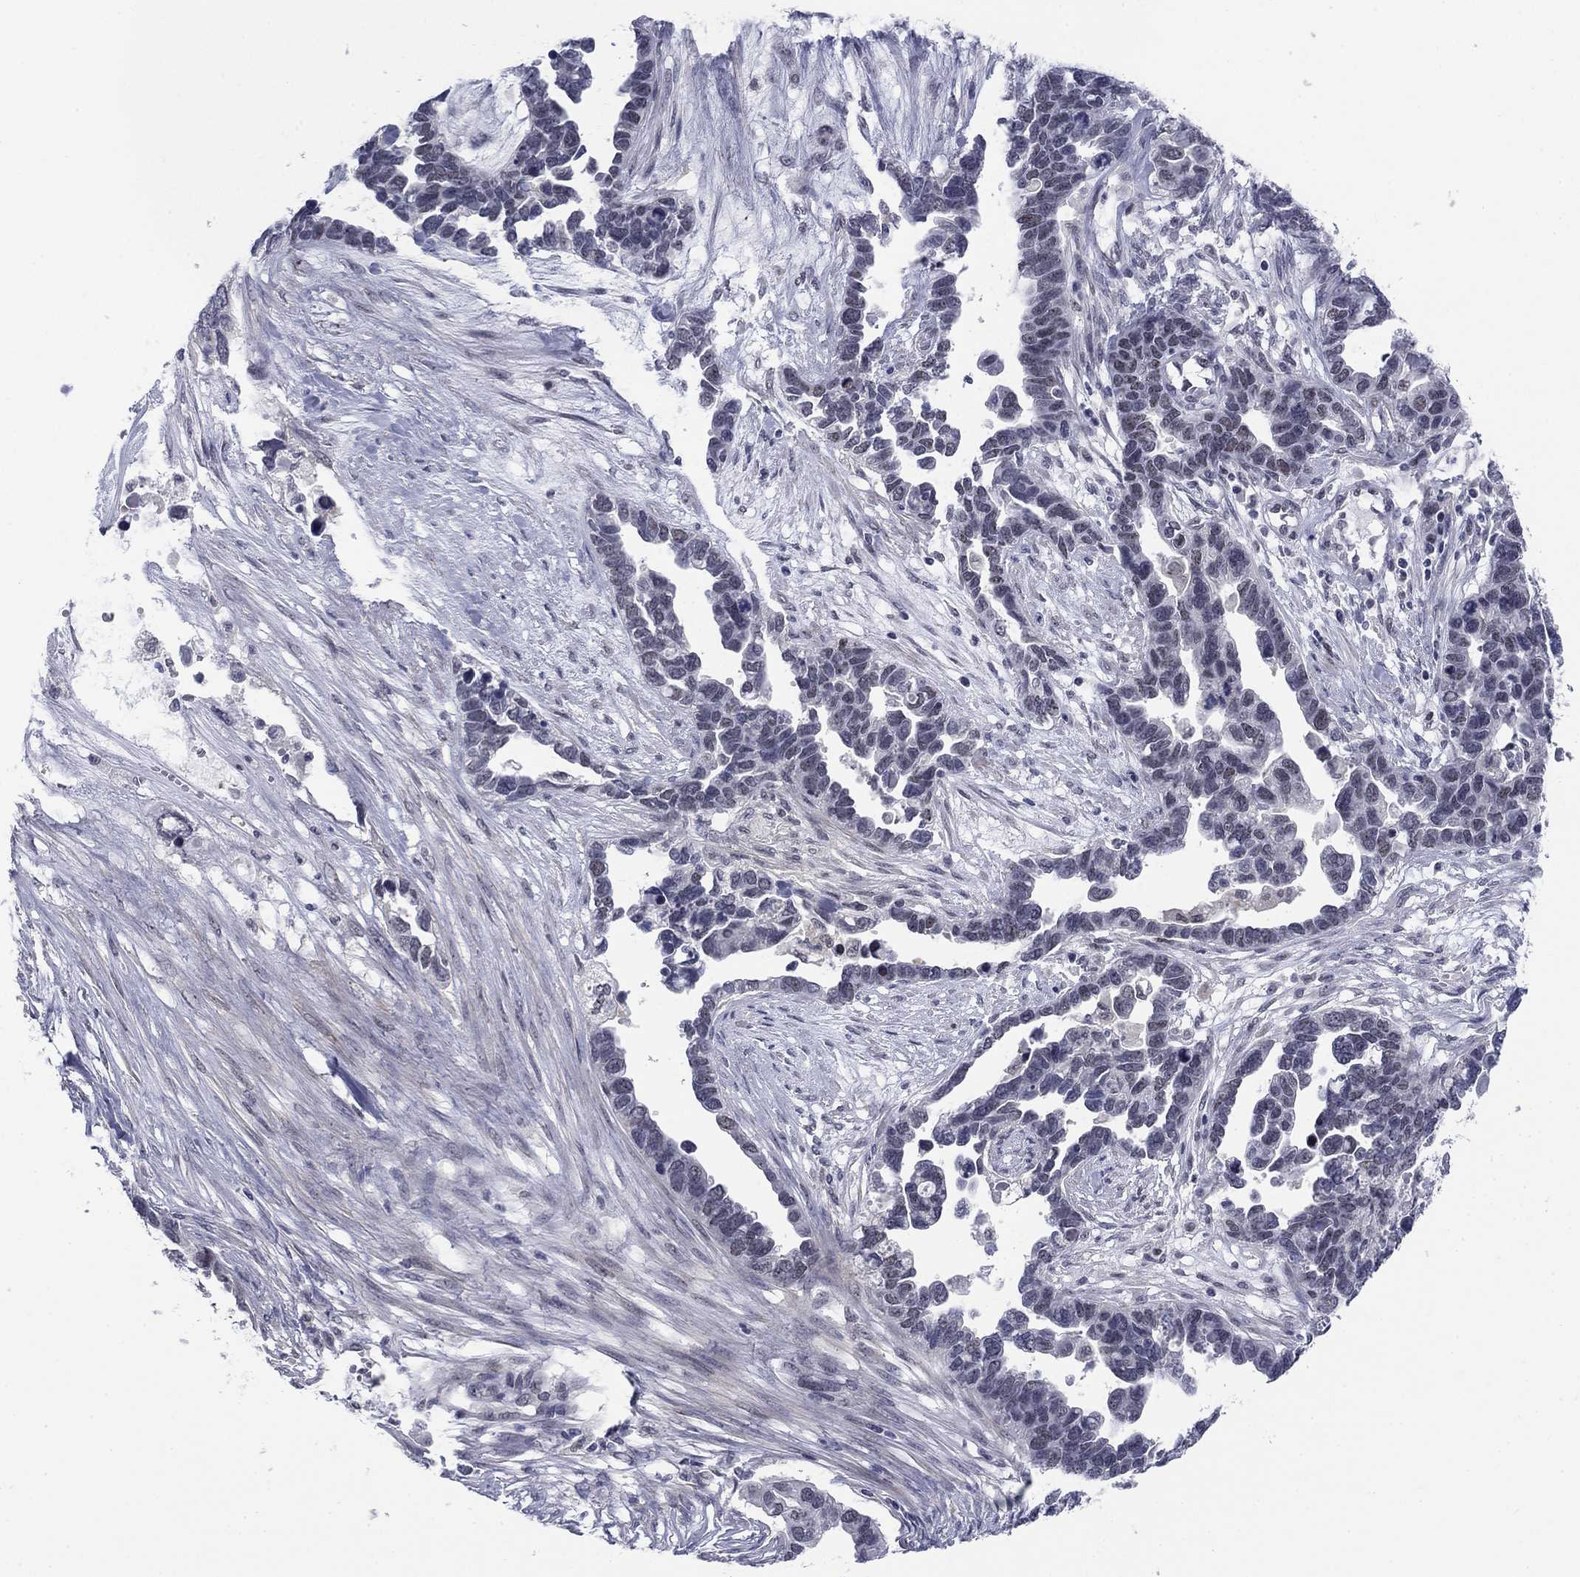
{"staining": {"intensity": "weak", "quantity": "25%-75%", "location": "nuclear"}, "tissue": "ovarian cancer", "cell_type": "Tumor cells", "image_type": "cancer", "snomed": [{"axis": "morphology", "description": "Cystadenocarcinoma, serous, NOS"}, {"axis": "topography", "description": "Ovary"}], "caption": "IHC of human ovarian serous cystadenocarcinoma shows low levels of weak nuclear positivity in approximately 25%-75% of tumor cells.", "gene": "TIGD4", "patient": {"sex": "female", "age": 54}}